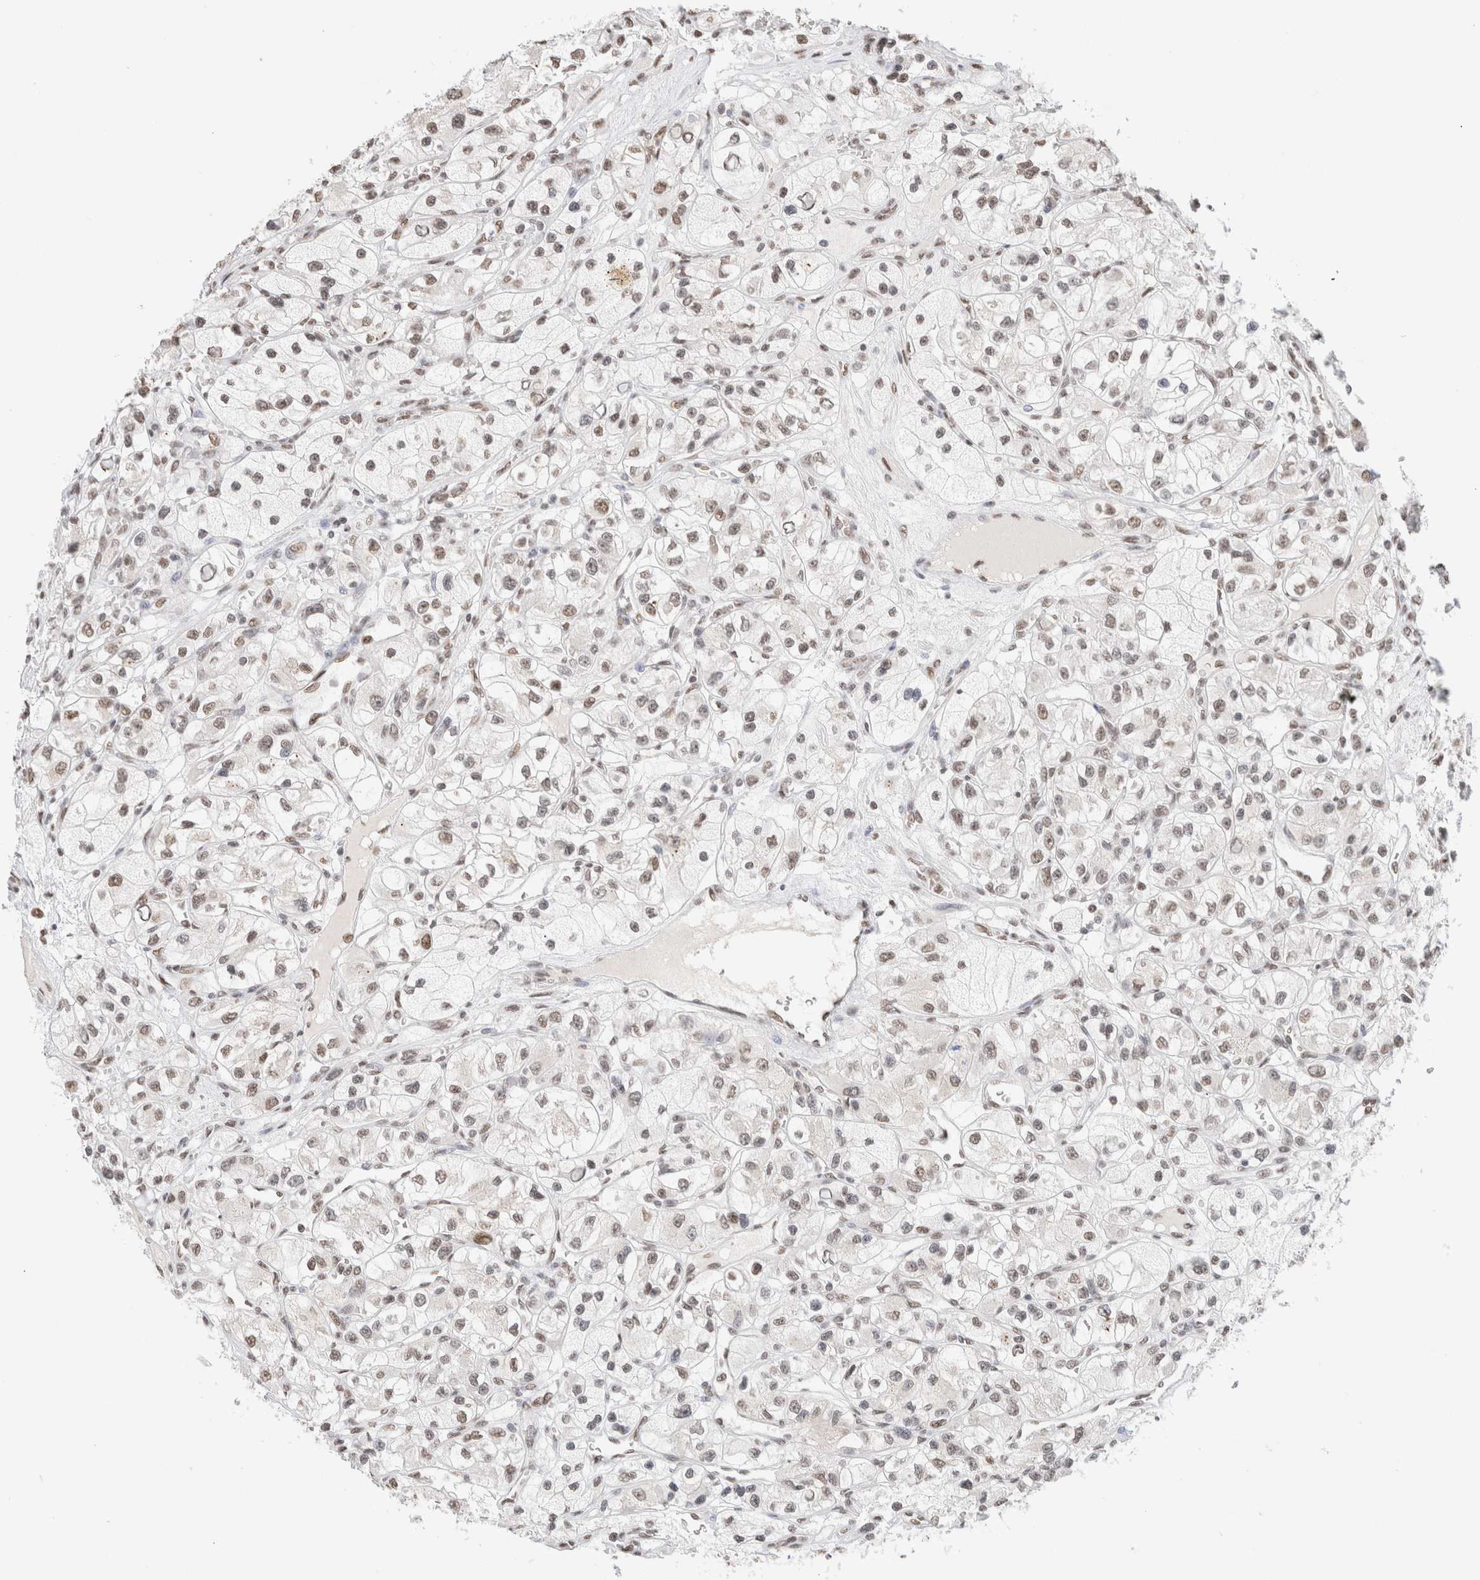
{"staining": {"intensity": "moderate", "quantity": "<25%", "location": "nuclear"}, "tissue": "renal cancer", "cell_type": "Tumor cells", "image_type": "cancer", "snomed": [{"axis": "morphology", "description": "Adenocarcinoma, NOS"}, {"axis": "topography", "description": "Kidney"}], "caption": "This histopathology image displays adenocarcinoma (renal) stained with immunohistochemistry to label a protein in brown. The nuclear of tumor cells show moderate positivity for the protein. Nuclei are counter-stained blue.", "gene": "SUPT3H", "patient": {"sex": "female", "age": 57}}